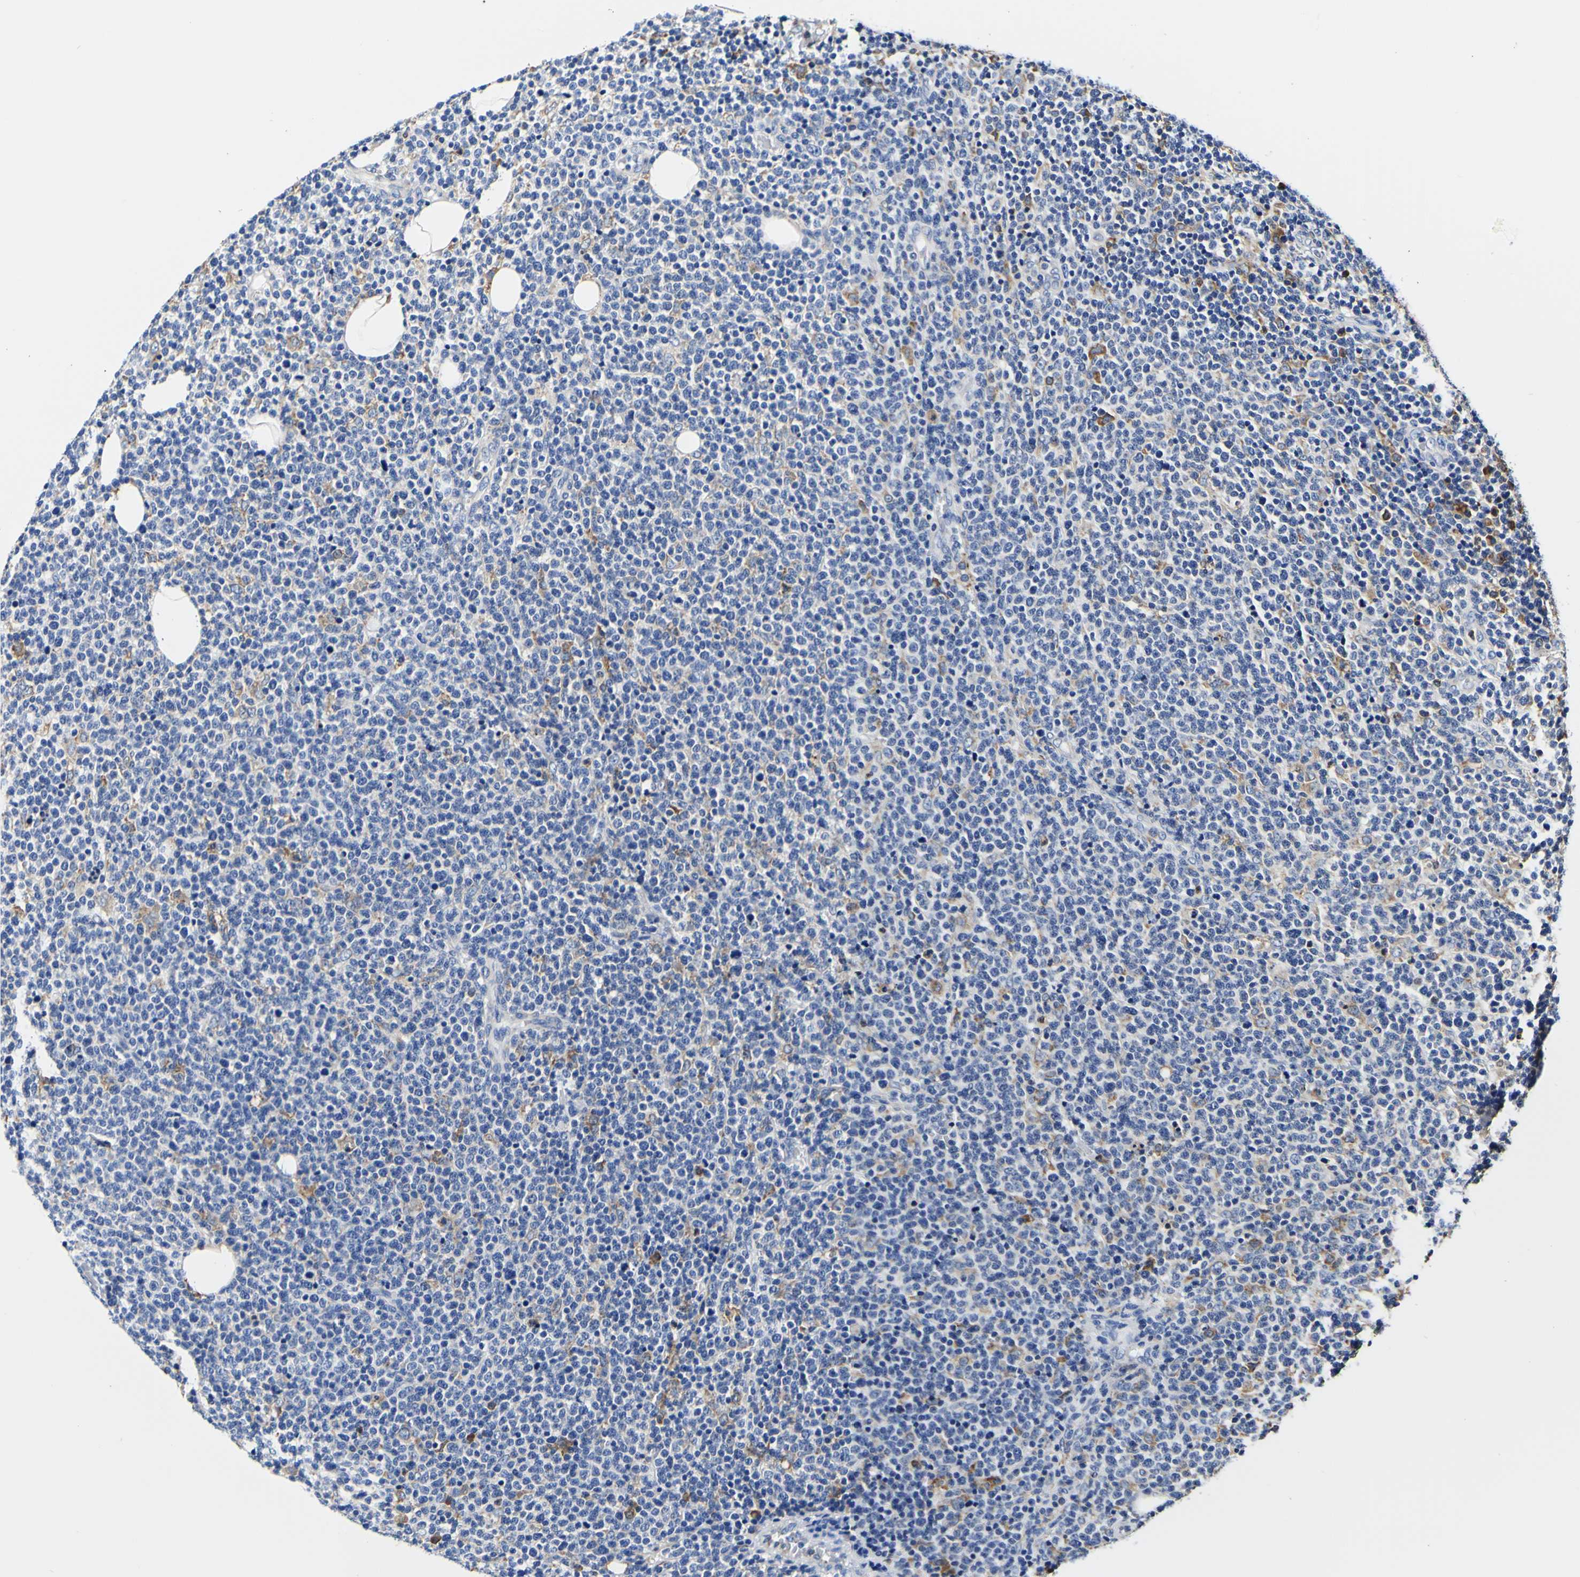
{"staining": {"intensity": "weak", "quantity": "<25%", "location": "cytoplasmic/membranous"}, "tissue": "lymphoma", "cell_type": "Tumor cells", "image_type": "cancer", "snomed": [{"axis": "morphology", "description": "Malignant lymphoma, non-Hodgkin's type, High grade"}, {"axis": "topography", "description": "Lymph node"}], "caption": "Tumor cells show no significant protein positivity in malignant lymphoma, non-Hodgkin's type (high-grade).", "gene": "P4HB", "patient": {"sex": "male", "age": 61}}